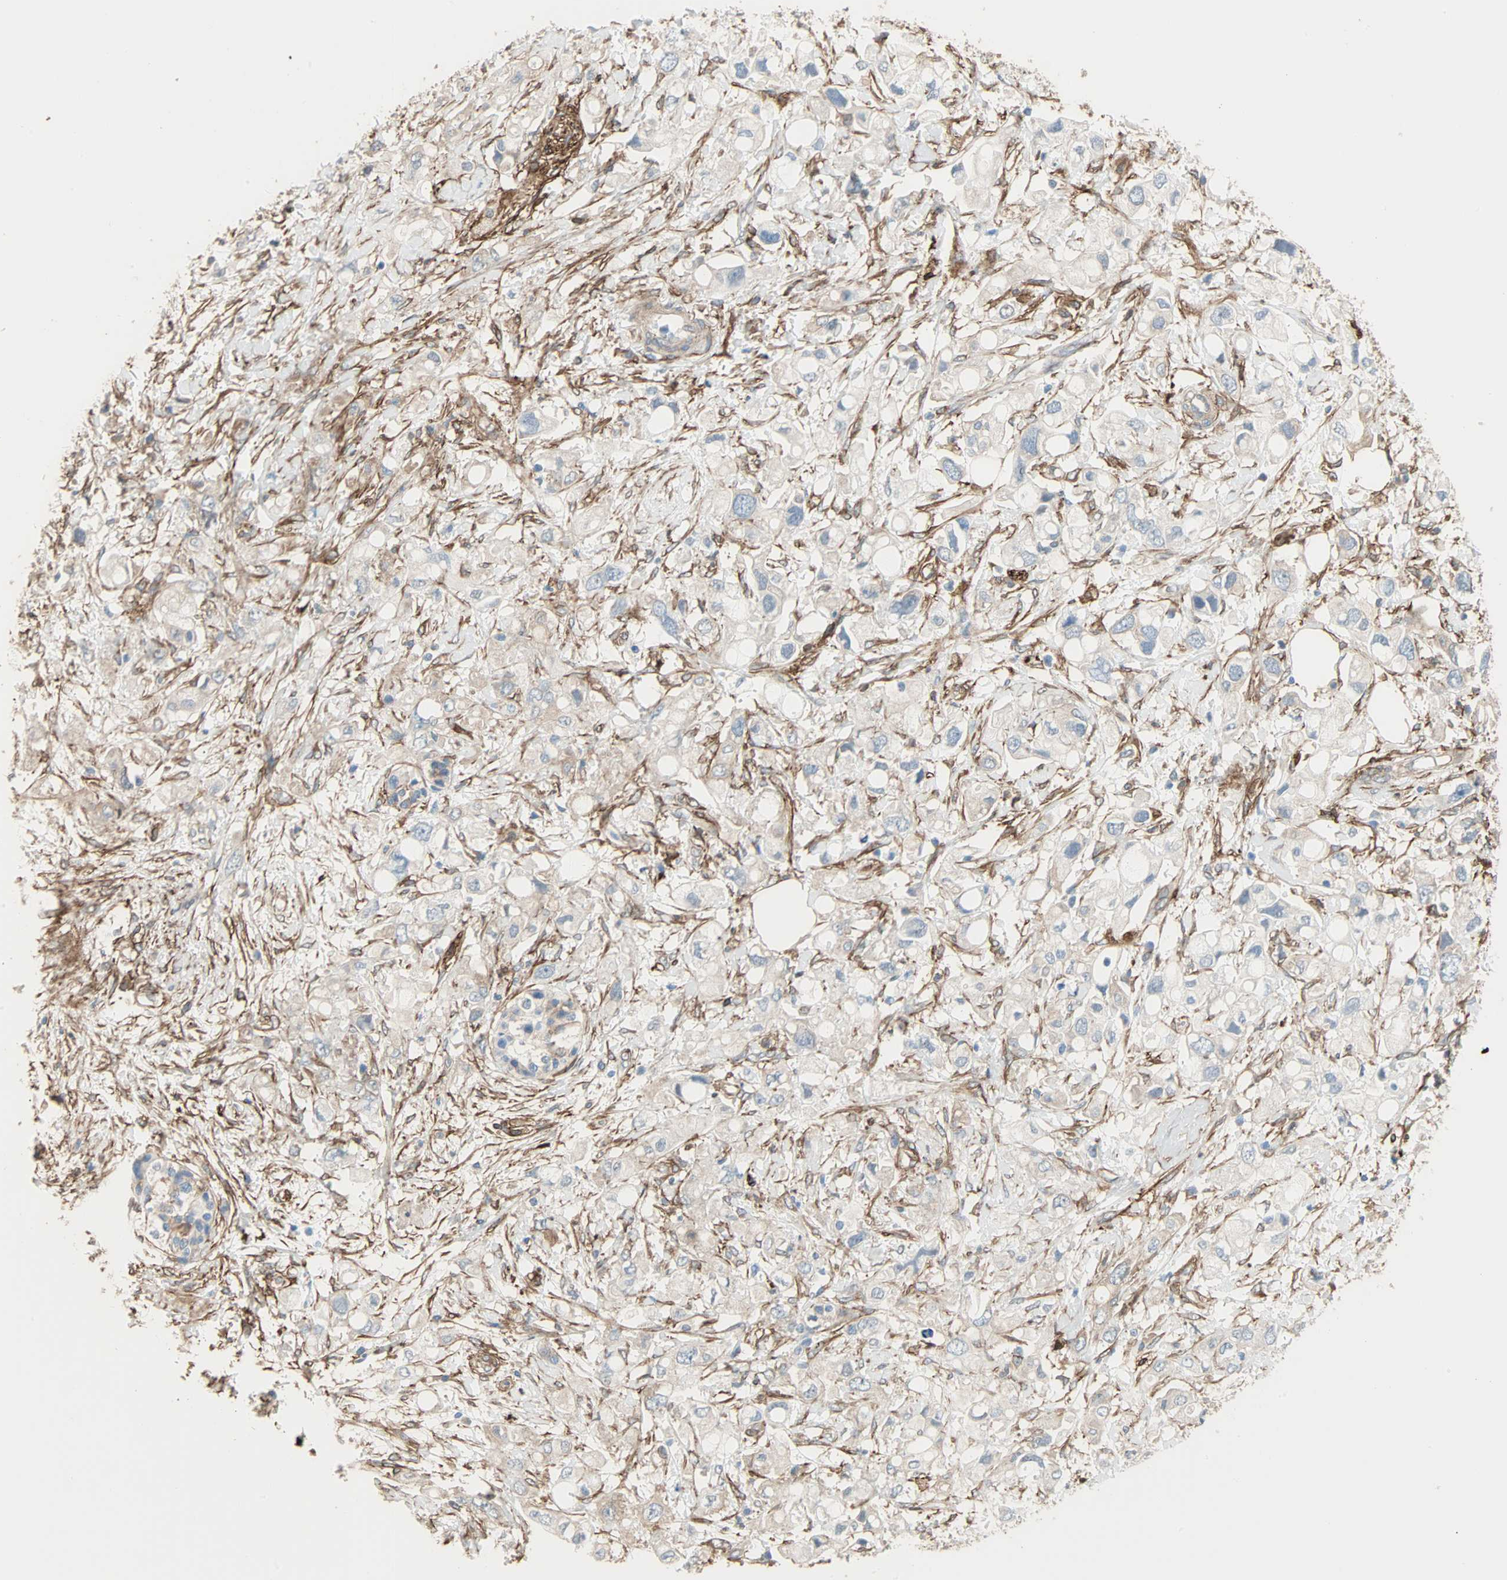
{"staining": {"intensity": "weak", "quantity": "25%-75%", "location": "cytoplasmic/membranous"}, "tissue": "pancreatic cancer", "cell_type": "Tumor cells", "image_type": "cancer", "snomed": [{"axis": "morphology", "description": "Adenocarcinoma, NOS"}, {"axis": "topography", "description": "Pancreas"}], "caption": "Immunohistochemistry (IHC) staining of pancreatic adenocarcinoma, which exhibits low levels of weak cytoplasmic/membranous positivity in about 25%-75% of tumor cells indicating weak cytoplasmic/membranous protein positivity. The staining was performed using DAB (brown) for protein detection and nuclei were counterstained in hematoxylin (blue).", "gene": "EPB41L2", "patient": {"sex": "female", "age": 56}}